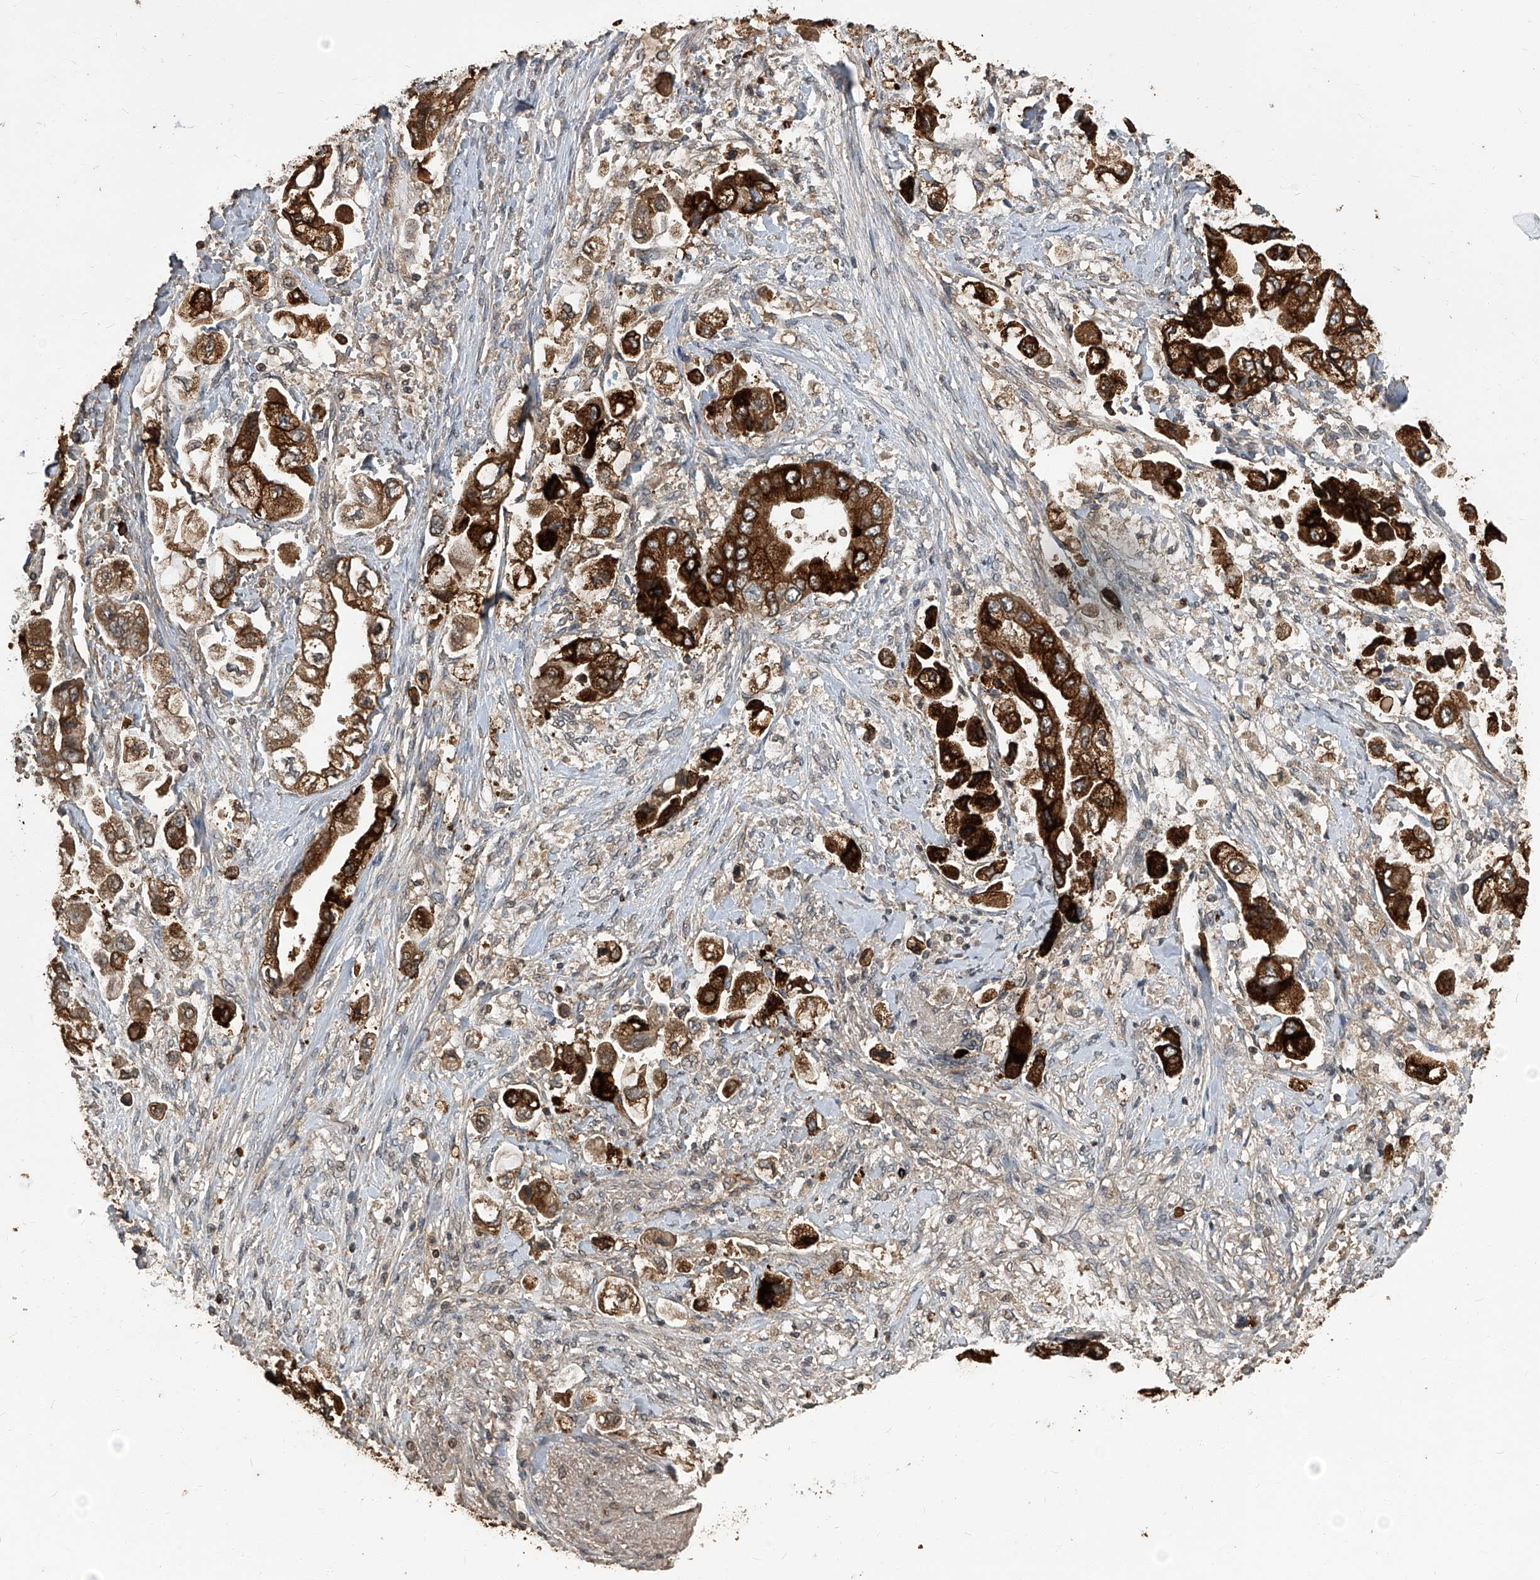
{"staining": {"intensity": "strong", "quantity": ">75%", "location": "cytoplasmic/membranous"}, "tissue": "stomach cancer", "cell_type": "Tumor cells", "image_type": "cancer", "snomed": [{"axis": "morphology", "description": "Adenocarcinoma, NOS"}, {"axis": "topography", "description": "Stomach"}], "caption": "Immunohistochemical staining of stomach cancer (adenocarcinoma) demonstrates high levels of strong cytoplasmic/membranous protein positivity in about >75% of tumor cells.", "gene": "GPR132", "patient": {"sex": "male", "age": 62}}